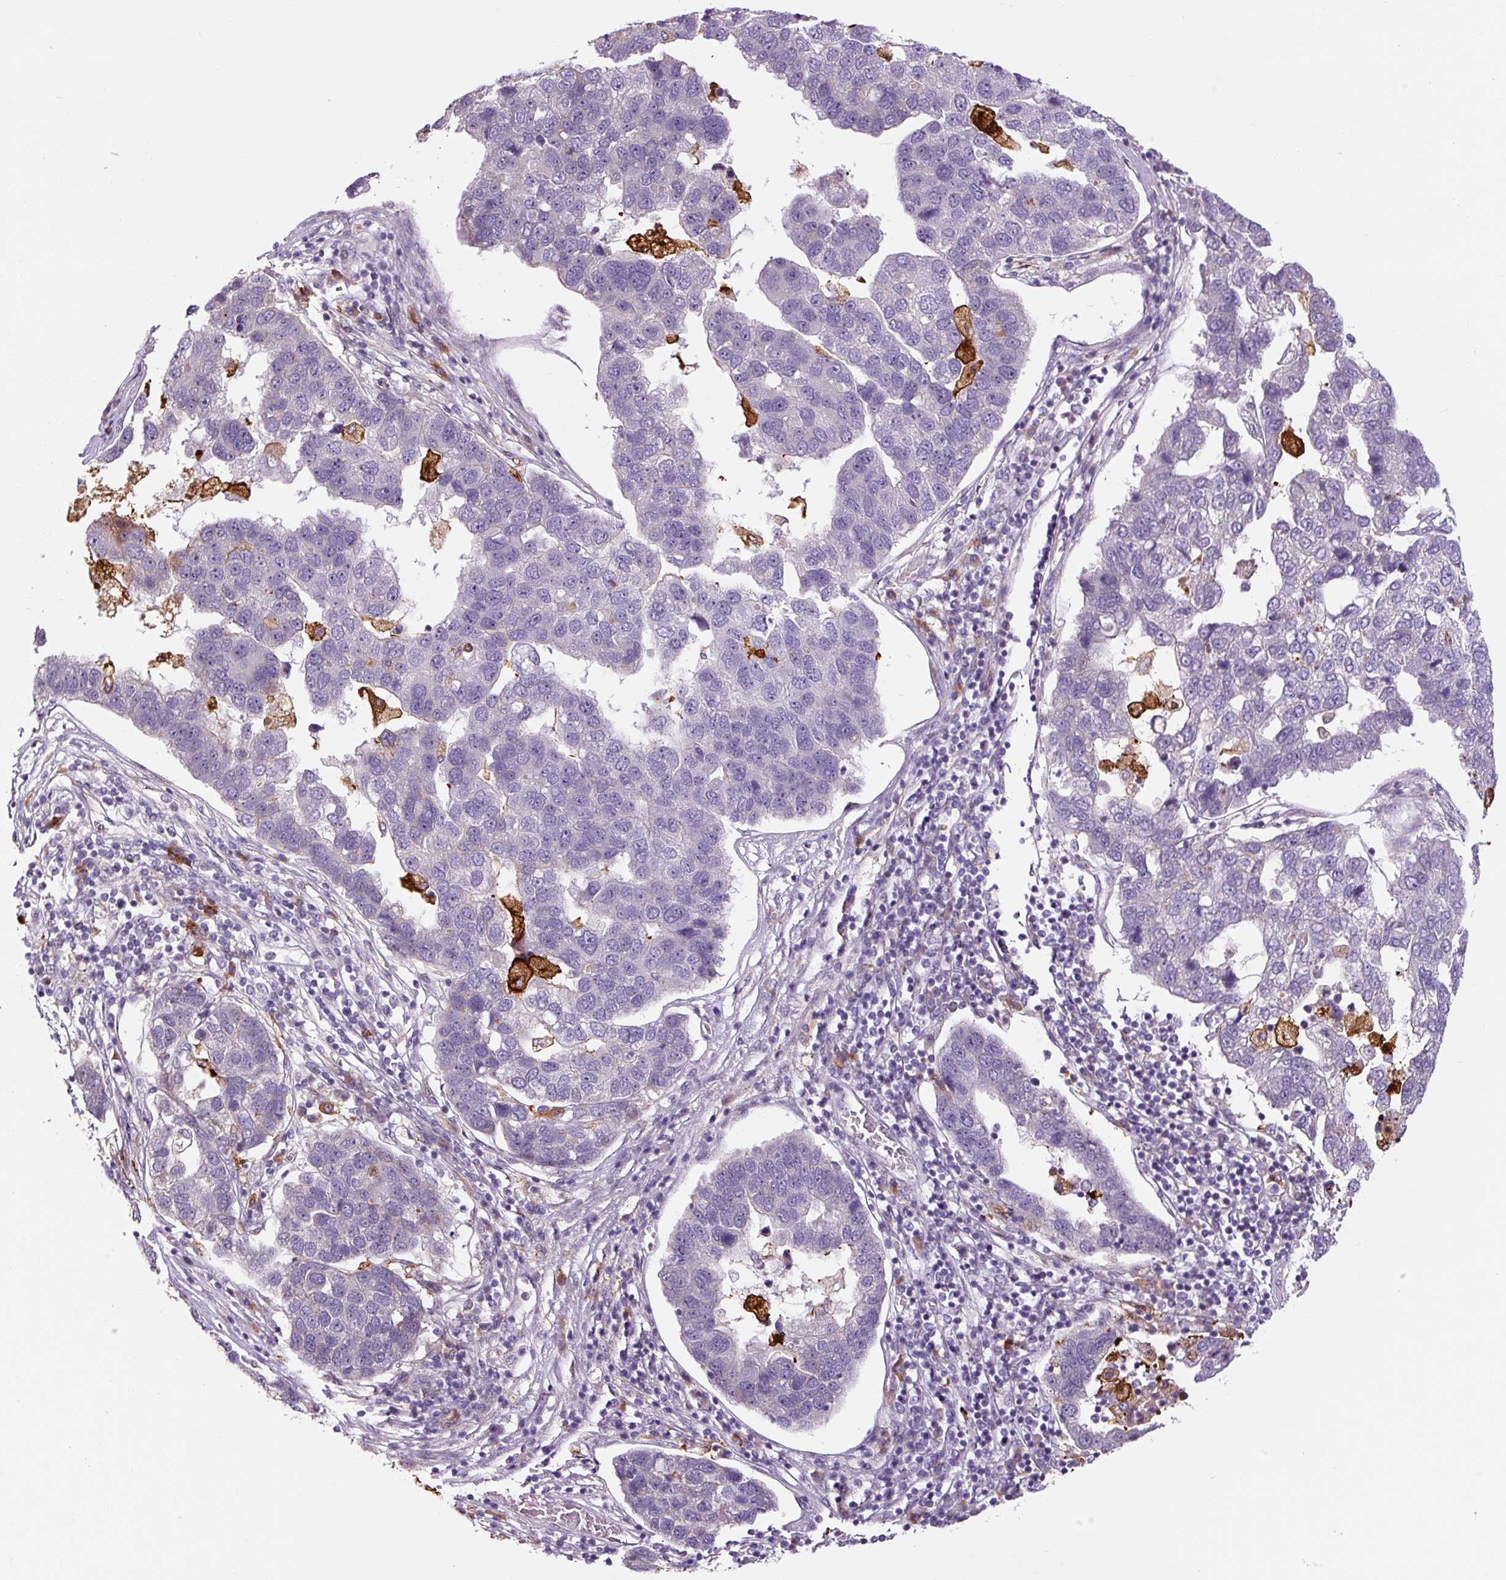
{"staining": {"intensity": "negative", "quantity": "none", "location": "none"}, "tissue": "pancreatic cancer", "cell_type": "Tumor cells", "image_type": "cancer", "snomed": [{"axis": "morphology", "description": "Adenocarcinoma, NOS"}, {"axis": "topography", "description": "Pancreas"}], "caption": "There is no significant positivity in tumor cells of pancreatic cancer (adenocarcinoma).", "gene": "FUT10", "patient": {"sex": "female", "age": 61}}